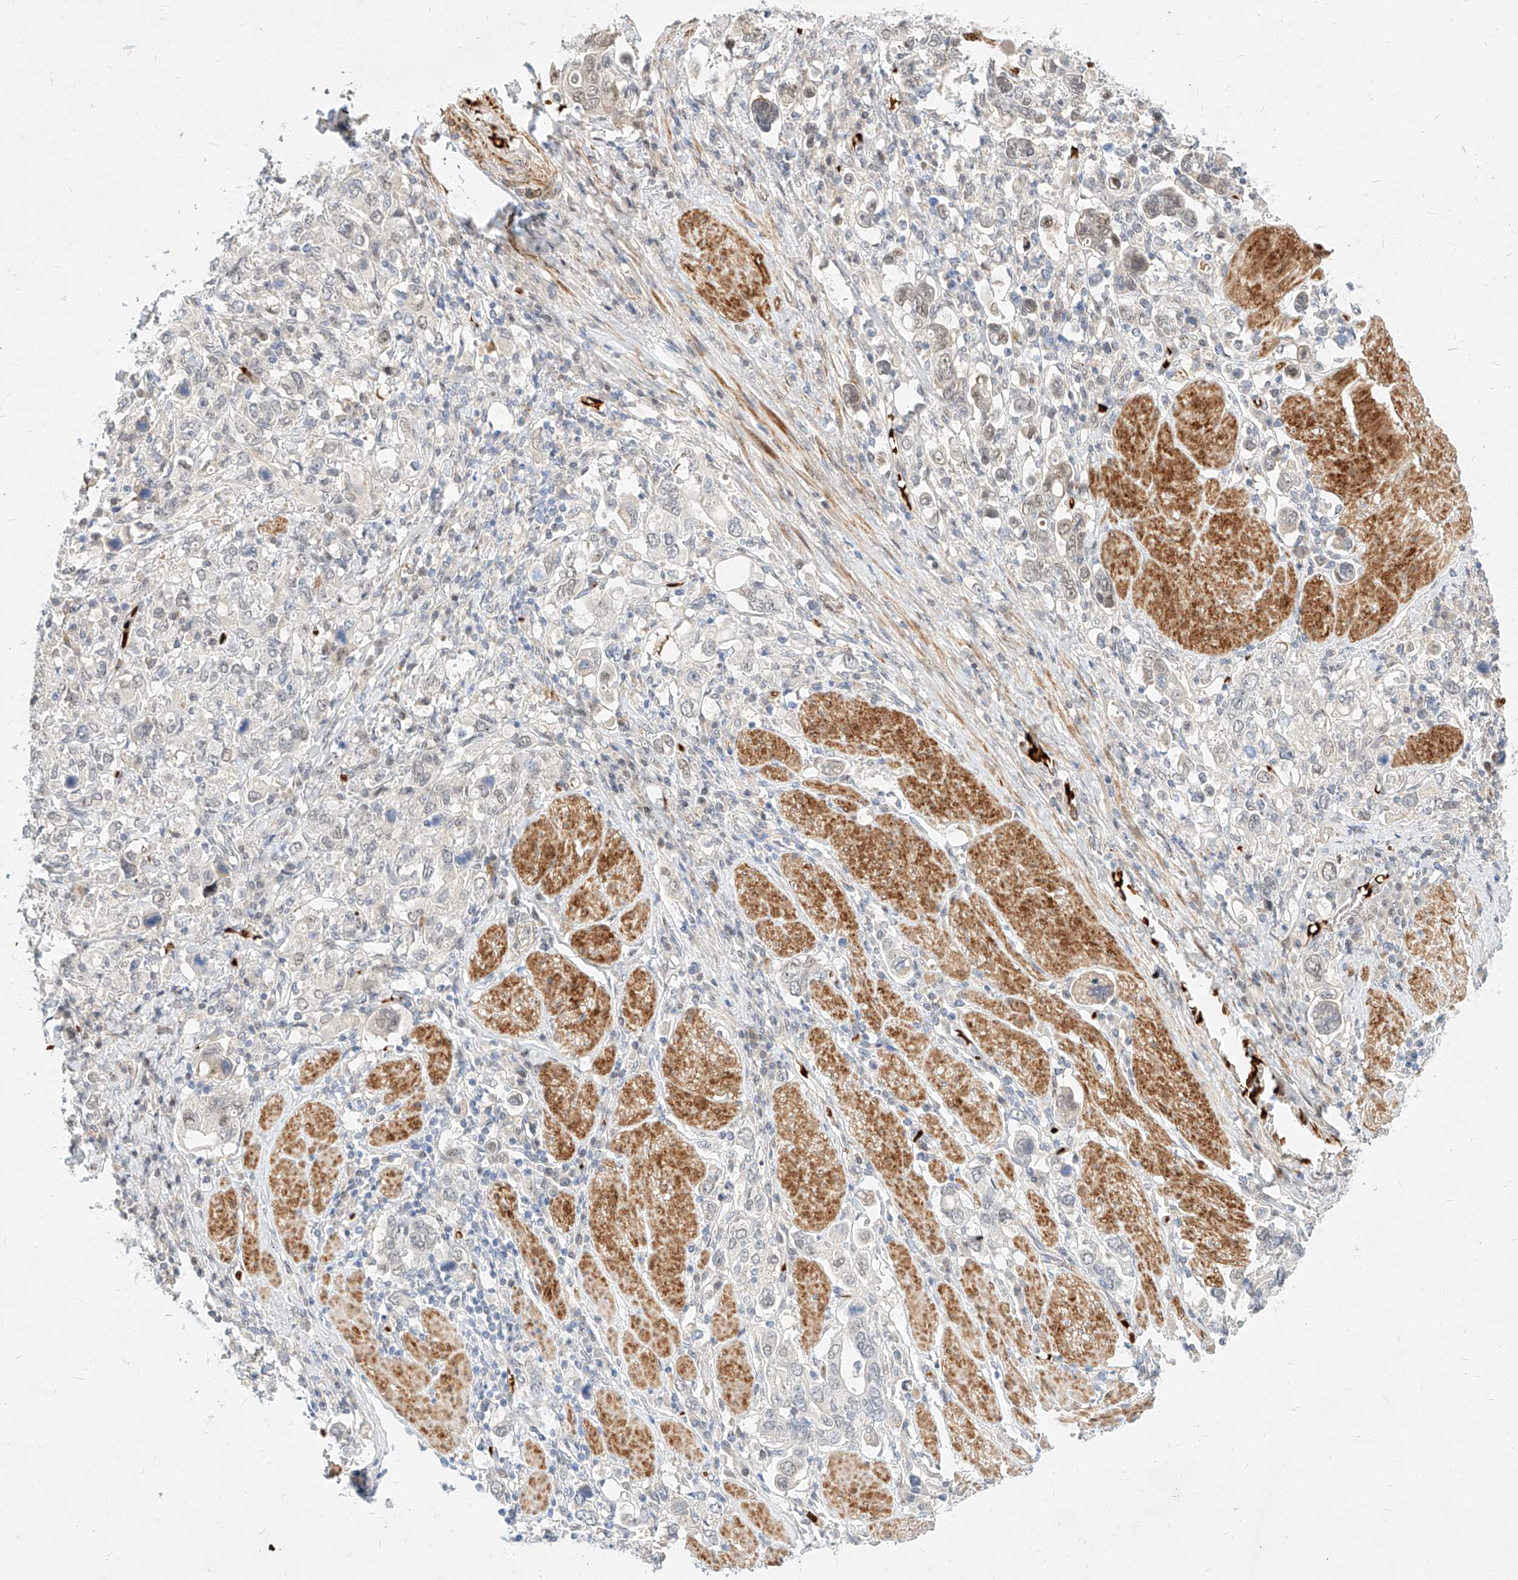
{"staining": {"intensity": "weak", "quantity": "<25%", "location": "nuclear"}, "tissue": "stomach cancer", "cell_type": "Tumor cells", "image_type": "cancer", "snomed": [{"axis": "morphology", "description": "Adenocarcinoma, NOS"}, {"axis": "topography", "description": "Stomach, upper"}], "caption": "This micrograph is of stomach adenocarcinoma stained with immunohistochemistry to label a protein in brown with the nuclei are counter-stained blue. There is no positivity in tumor cells.", "gene": "CBX8", "patient": {"sex": "male", "age": 62}}